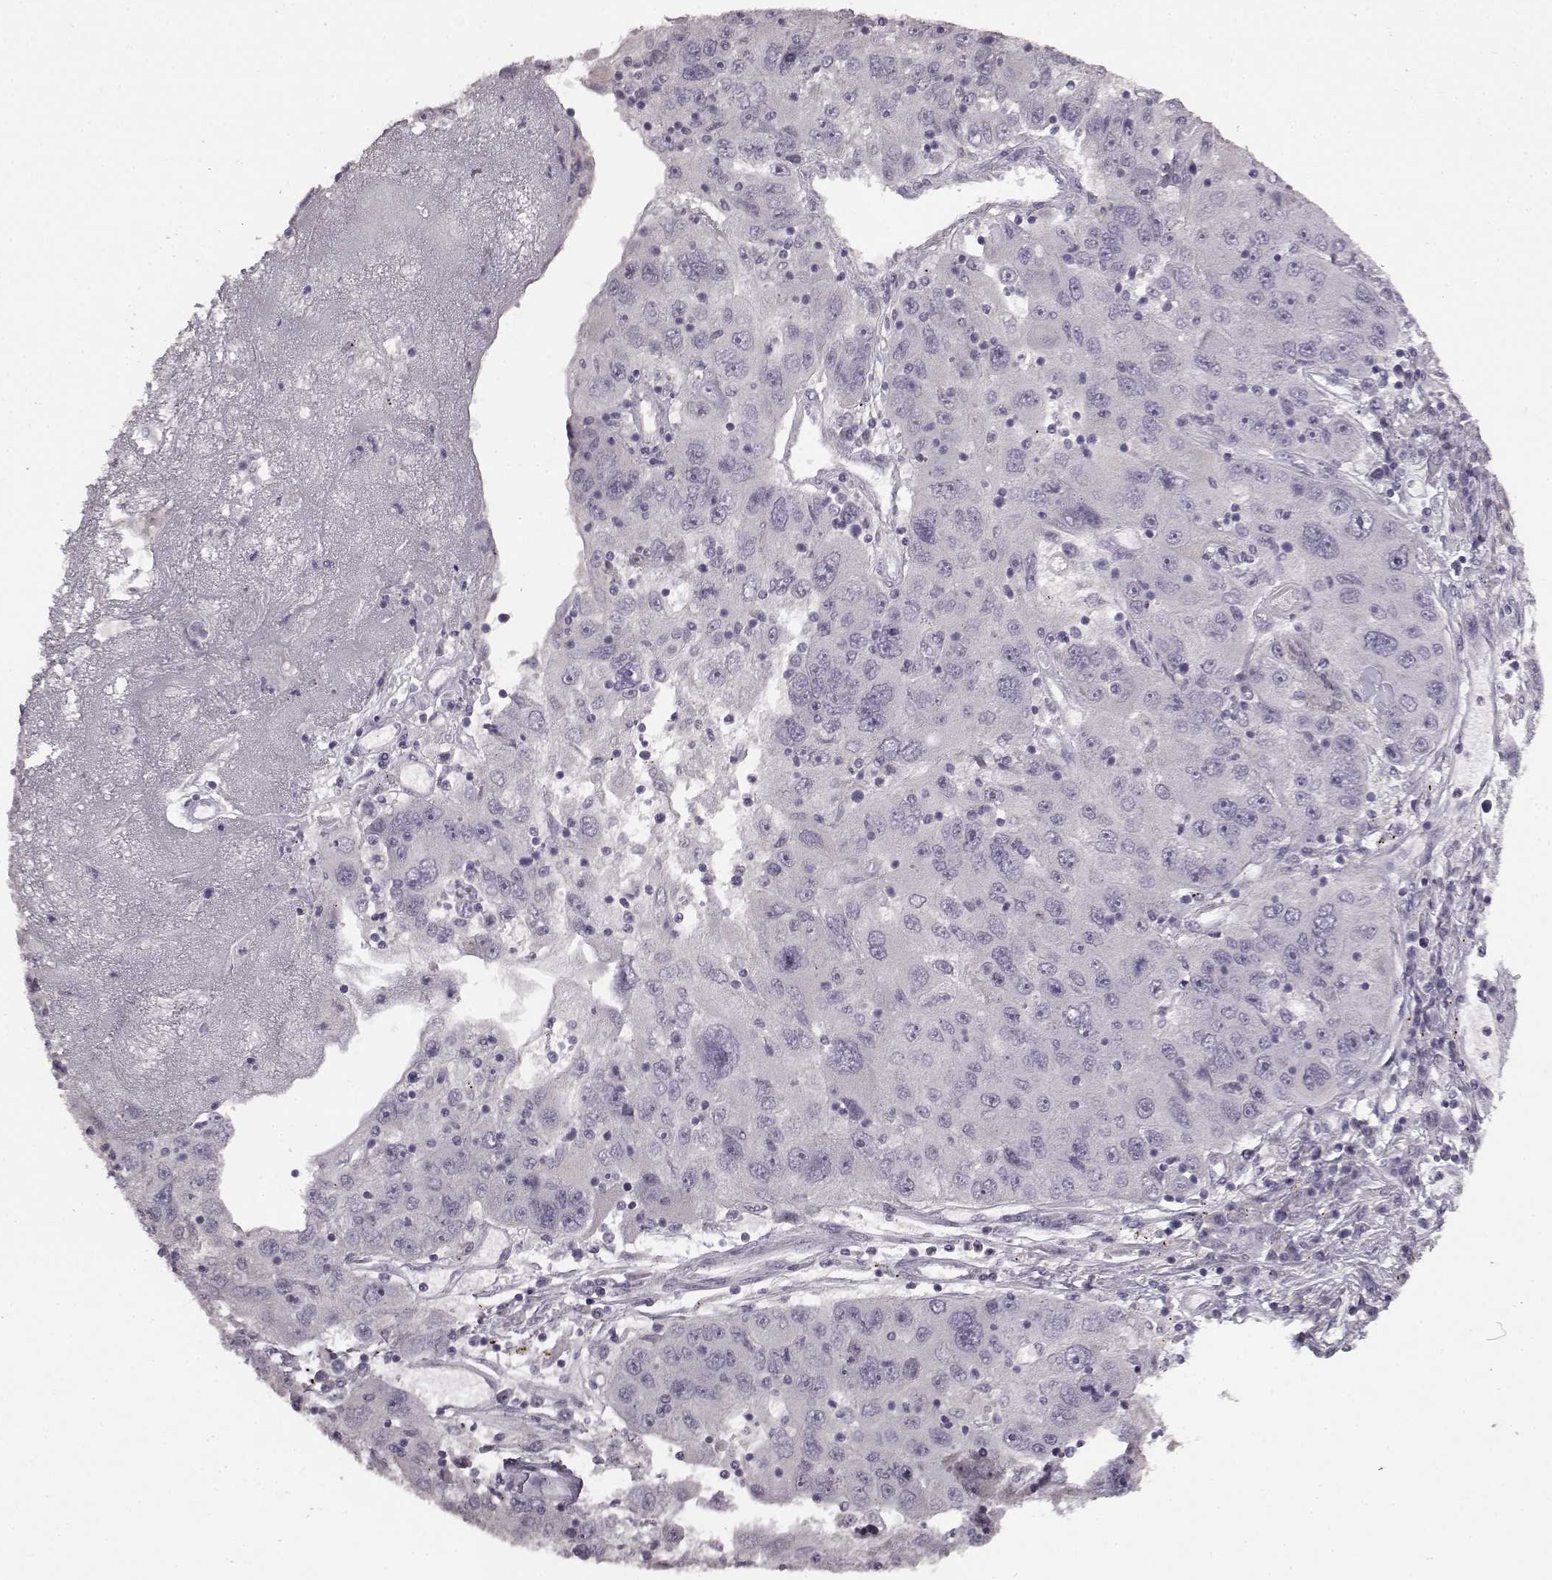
{"staining": {"intensity": "negative", "quantity": "none", "location": "none"}, "tissue": "stomach cancer", "cell_type": "Tumor cells", "image_type": "cancer", "snomed": [{"axis": "morphology", "description": "Adenocarcinoma, NOS"}, {"axis": "topography", "description": "Stomach"}], "caption": "The micrograph displays no significant positivity in tumor cells of adenocarcinoma (stomach).", "gene": "LHB", "patient": {"sex": "male", "age": 56}}